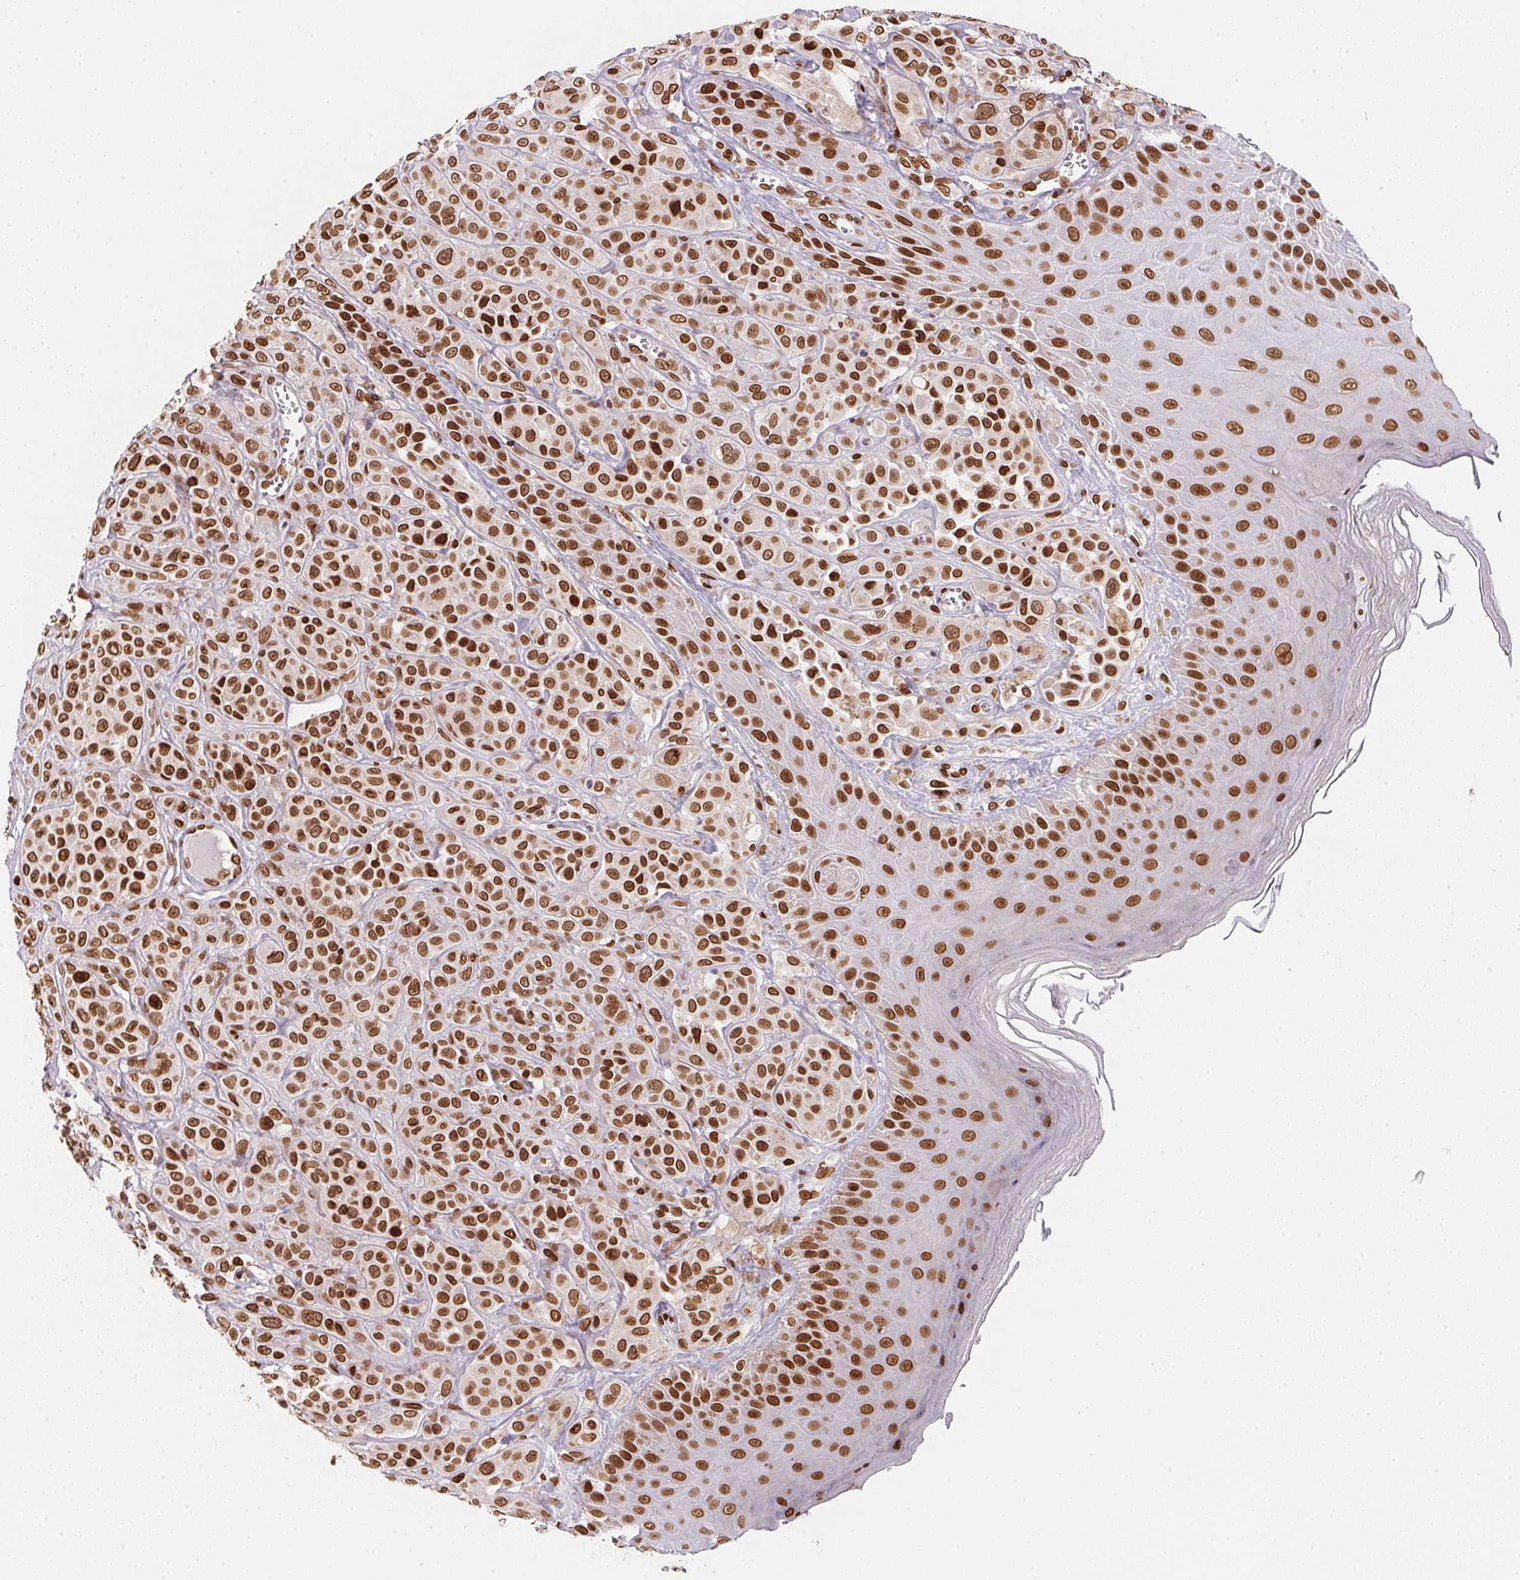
{"staining": {"intensity": "strong", "quantity": ">75%", "location": "cytoplasmic/membranous,nuclear"}, "tissue": "melanoma", "cell_type": "Tumor cells", "image_type": "cancer", "snomed": [{"axis": "morphology", "description": "Malignant melanoma, NOS"}, {"axis": "topography", "description": "Skin"}], "caption": "Immunohistochemistry (IHC) image of malignant melanoma stained for a protein (brown), which reveals high levels of strong cytoplasmic/membranous and nuclear expression in approximately >75% of tumor cells.", "gene": "SAP30BP", "patient": {"sex": "male", "age": 67}}